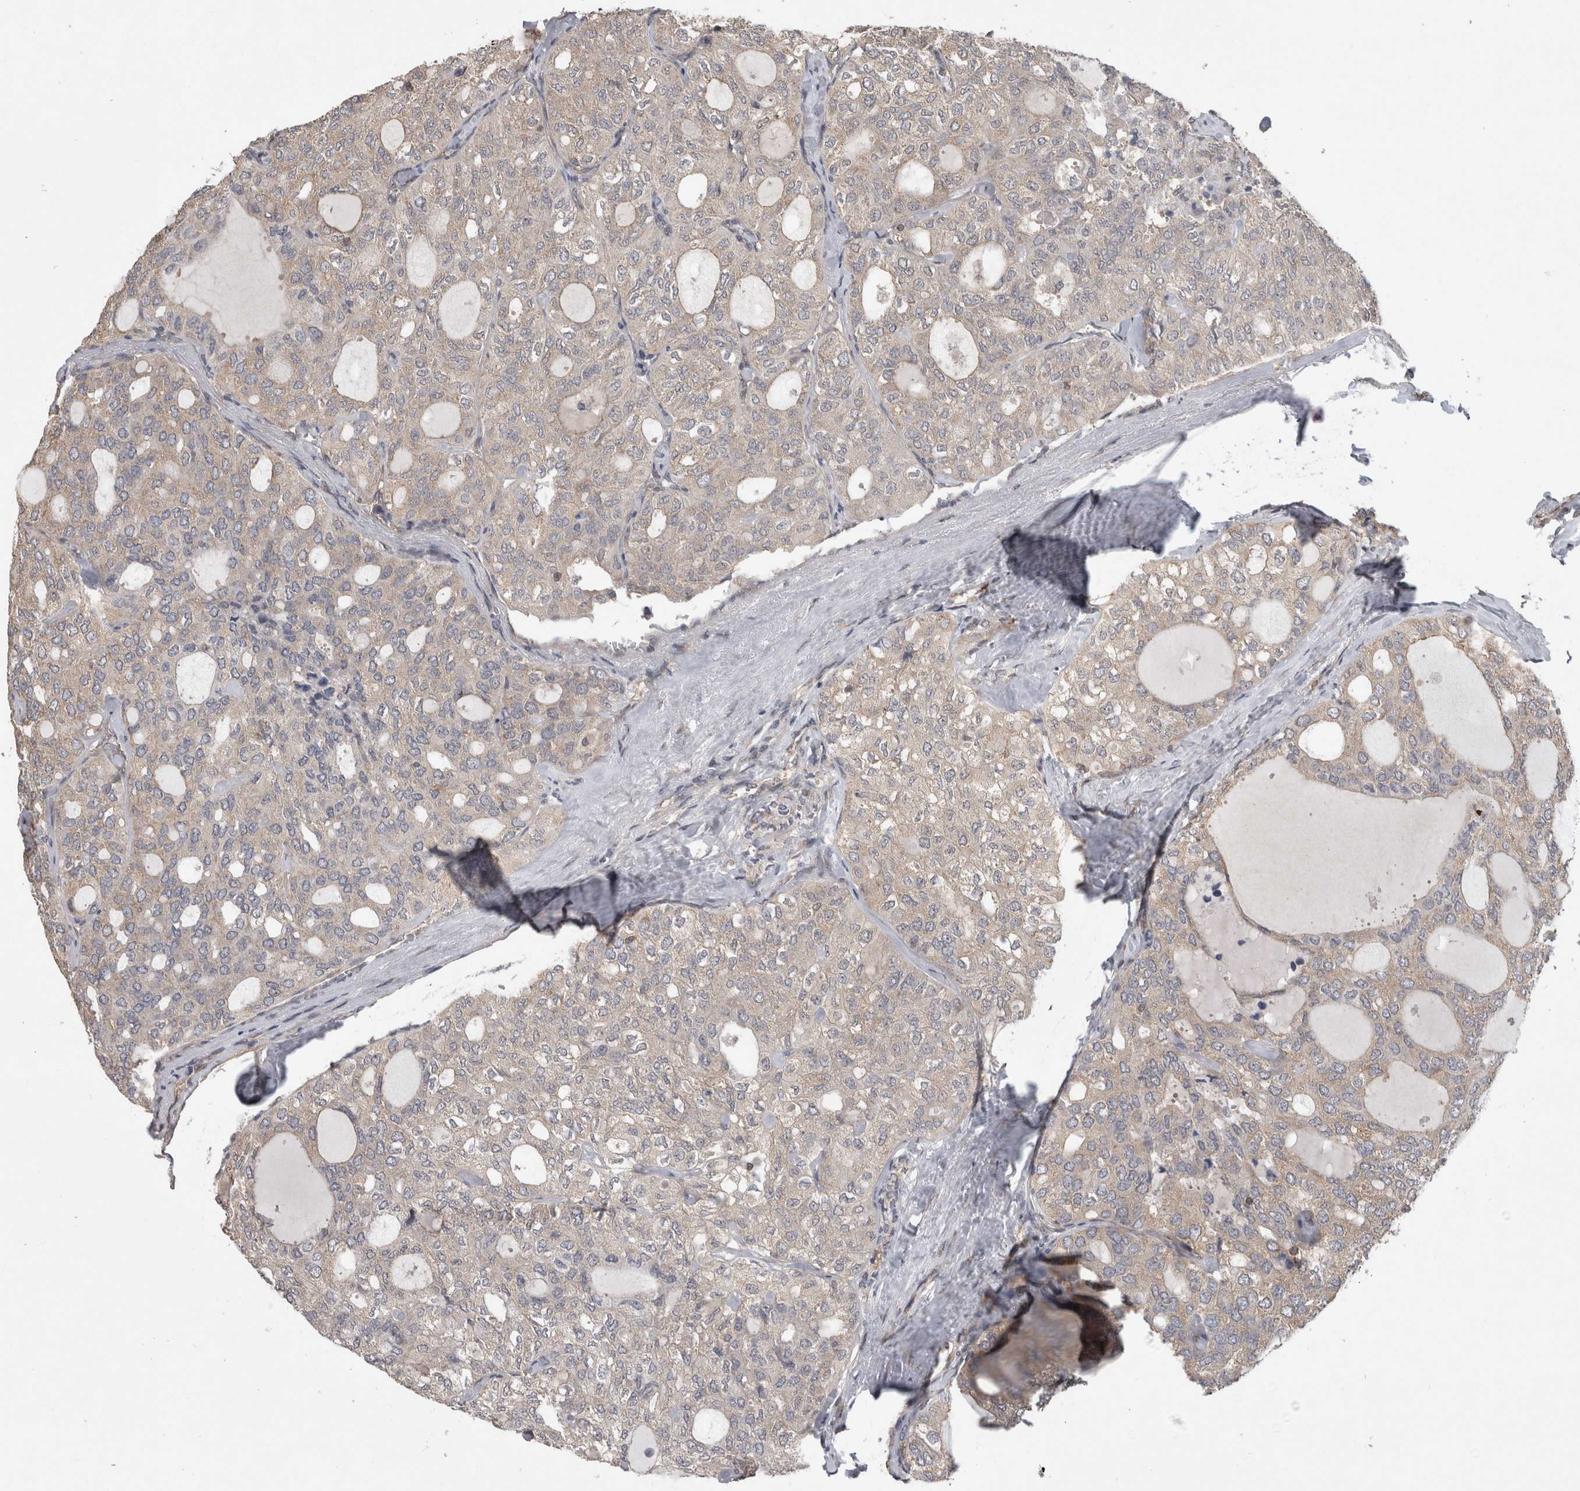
{"staining": {"intensity": "negative", "quantity": "none", "location": "none"}, "tissue": "thyroid cancer", "cell_type": "Tumor cells", "image_type": "cancer", "snomed": [{"axis": "morphology", "description": "Follicular adenoma carcinoma, NOS"}, {"axis": "topography", "description": "Thyroid gland"}], "caption": "High power microscopy histopathology image of an immunohistochemistry histopathology image of thyroid cancer, revealing no significant positivity in tumor cells.", "gene": "ATXN2", "patient": {"sex": "male", "age": 75}}